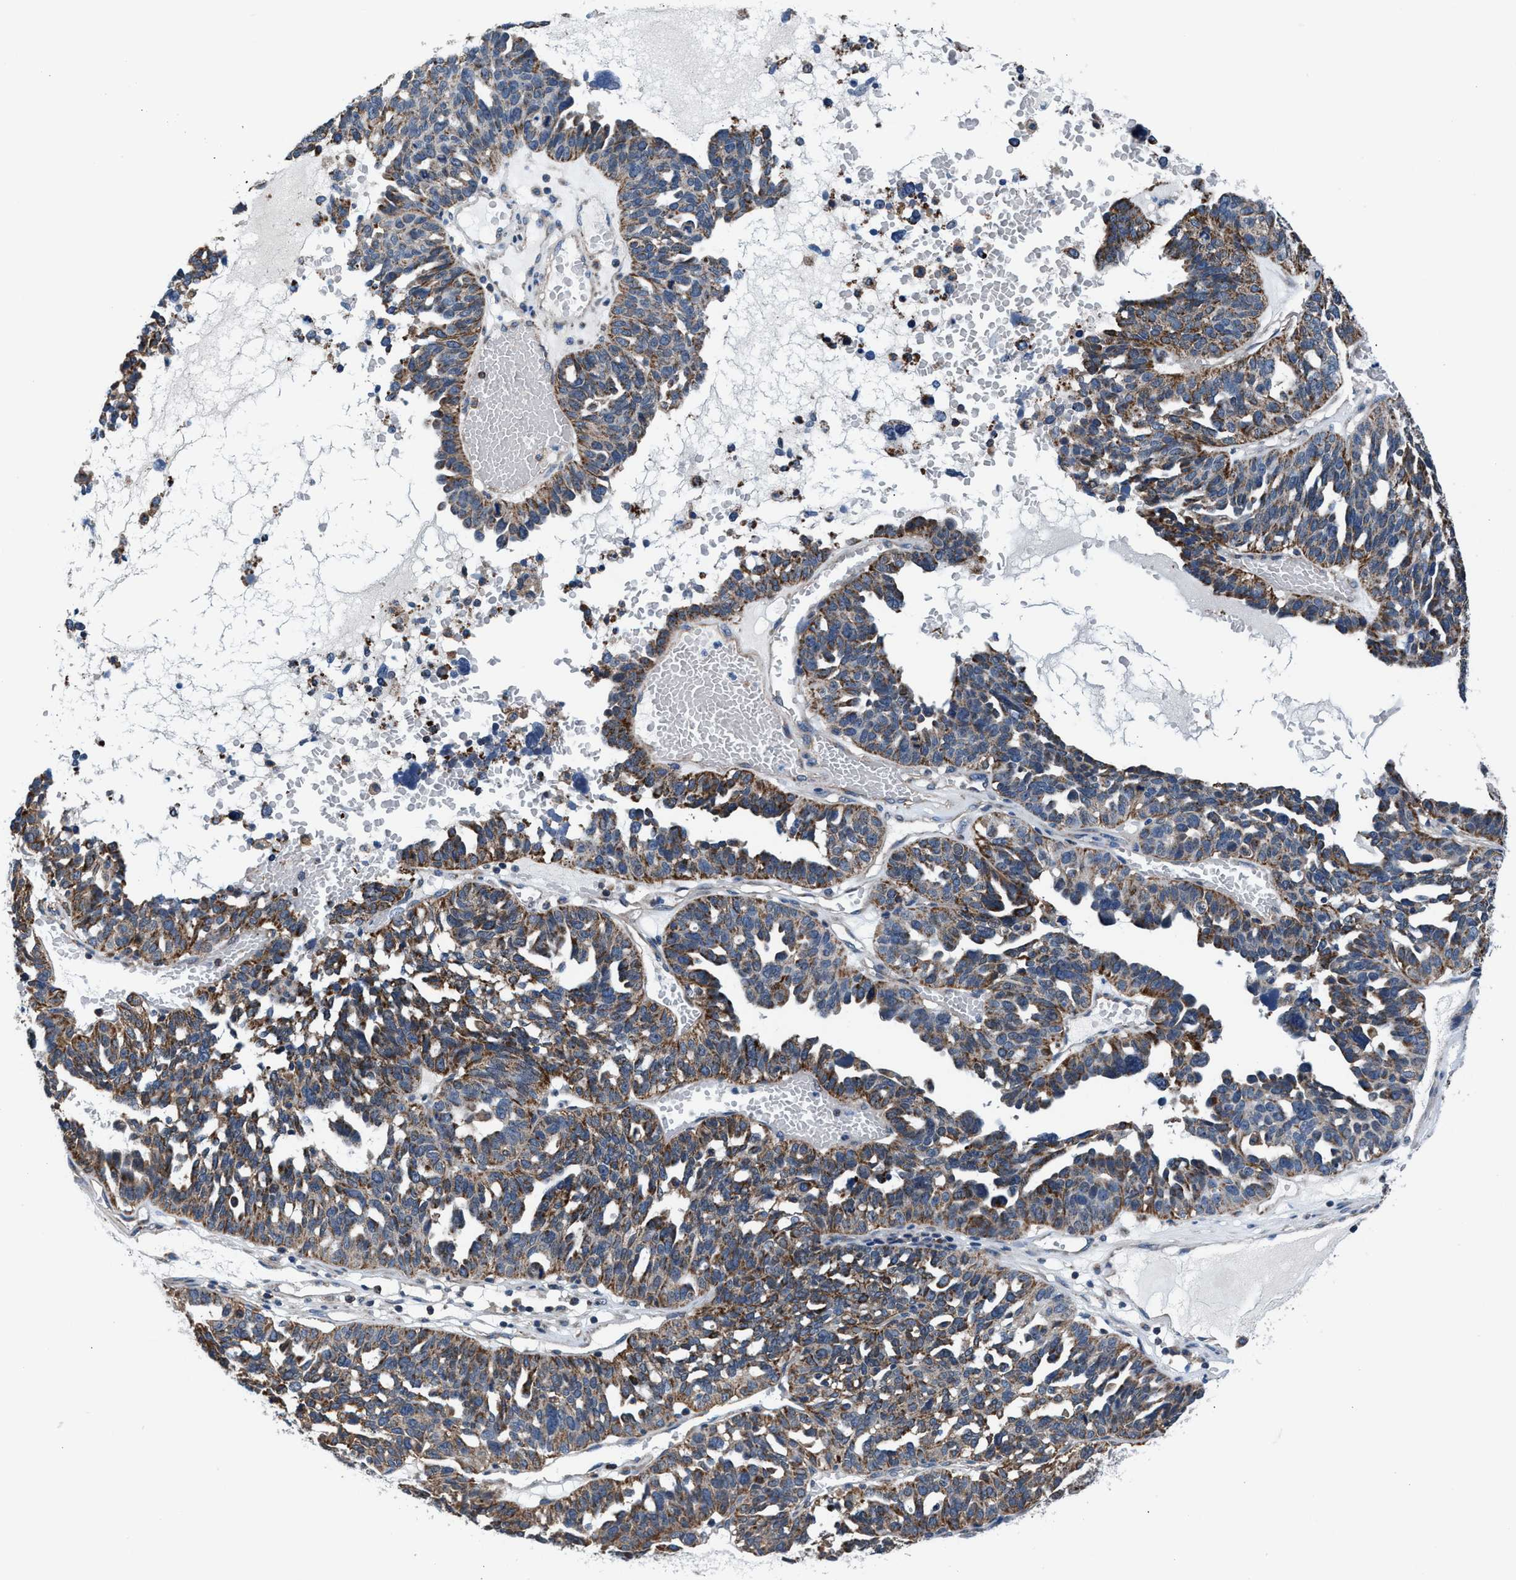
{"staining": {"intensity": "moderate", "quantity": ">75%", "location": "cytoplasmic/membranous"}, "tissue": "ovarian cancer", "cell_type": "Tumor cells", "image_type": "cancer", "snomed": [{"axis": "morphology", "description": "Cystadenocarcinoma, serous, NOS"}, {"axis": "topography", "description": "Ovary"}], "caption": "Human ovarian cancer (serous cystadenocarcinoma) stained with a protein marker reveals moderate staining in tumor cells.", "gene": "NKTR", "patient": {"sex": "female", "age": 59}}